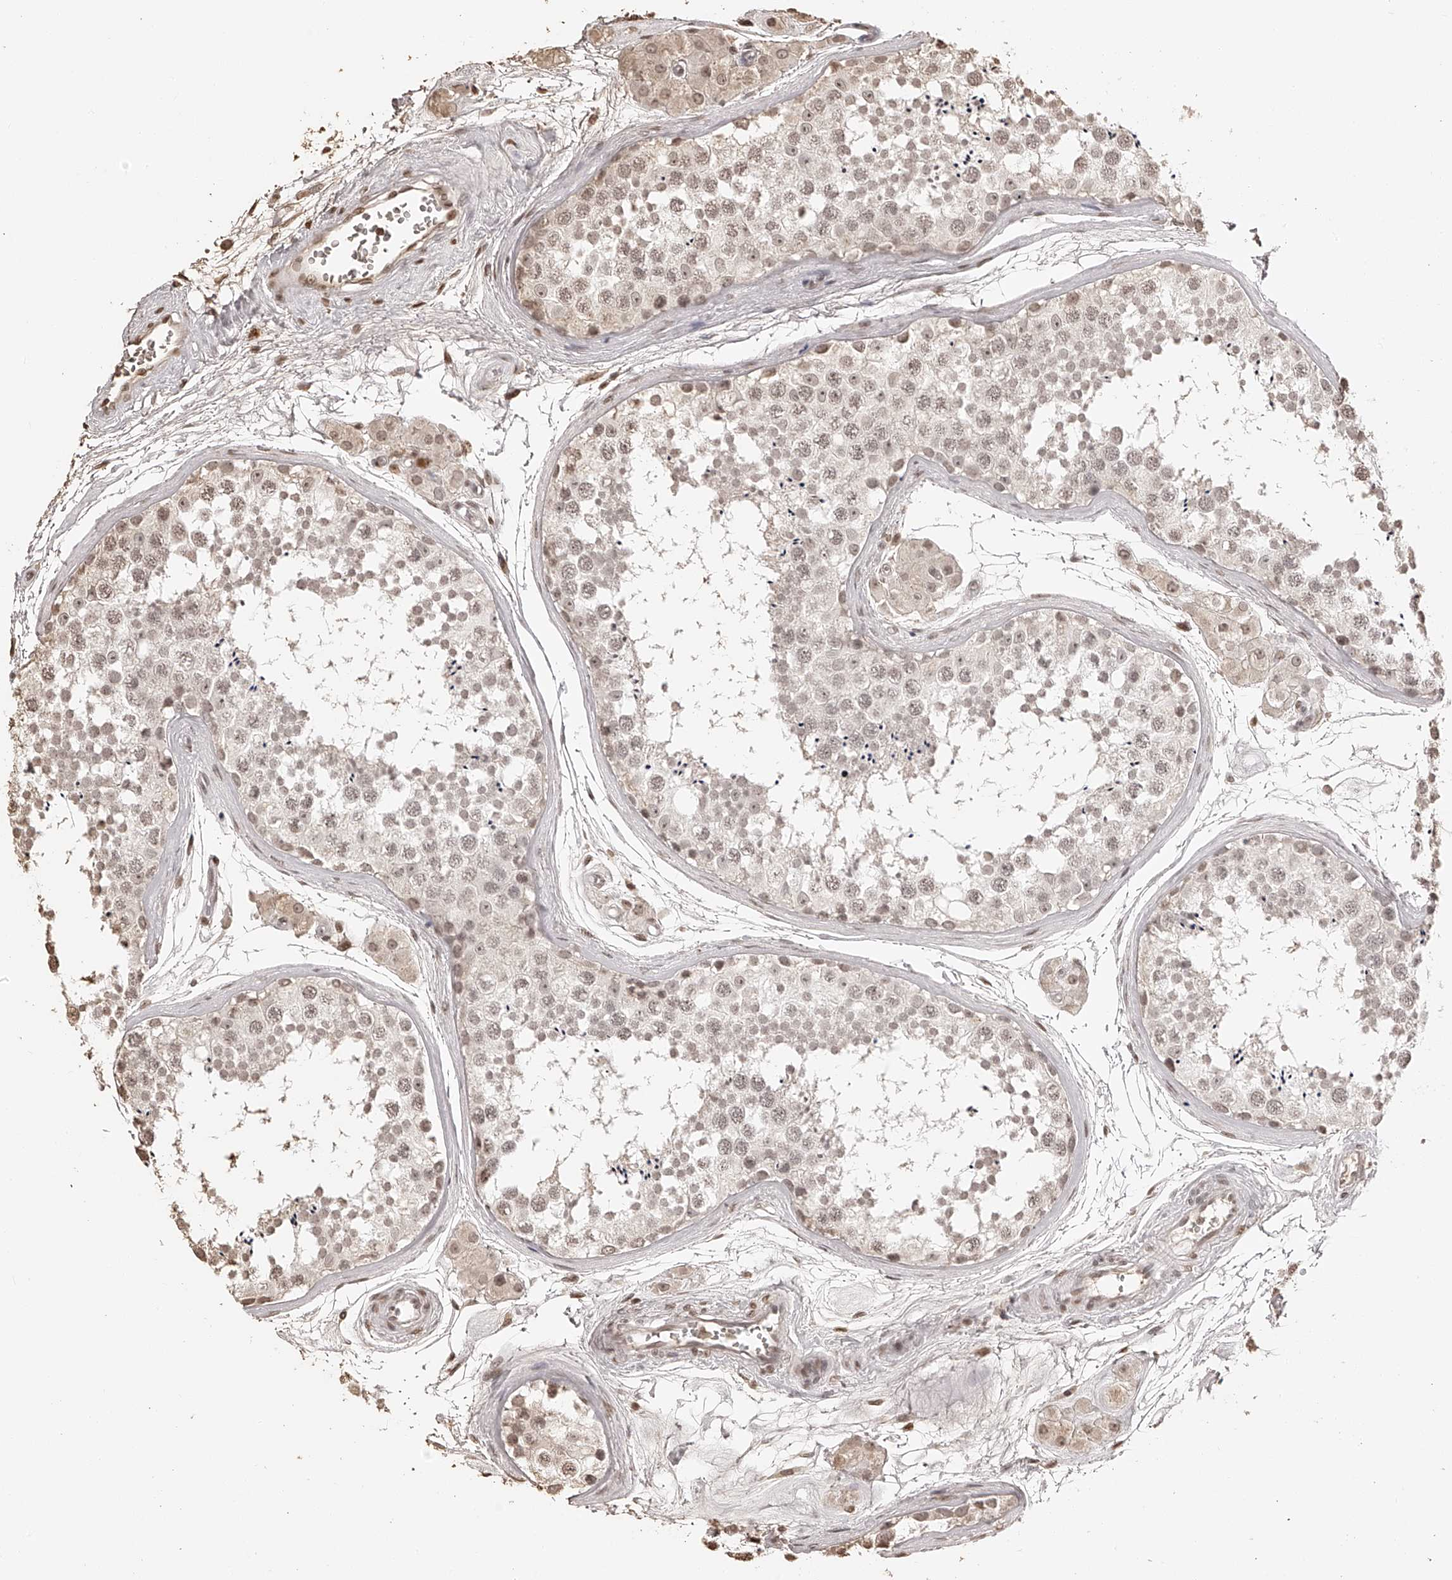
{"staining": {"intensity": "weak", "quantity": ">75%", "location": "nuclear"}, "tissue": "testis", "cell_type": "Cells in seminiferous ducts", "image_type": "normal", "snomed": [{"axis": "morphology", "description": "Normal tissue, NOS"}, {"axis": "topography", "description": "Testis"}], "caption": "Weak nuclear protein positivity is seen in about >75% of cells in seminiferous ducts in testis.", "gene": "ZNF503", "patient": {"sex": "male", "age": 56}}